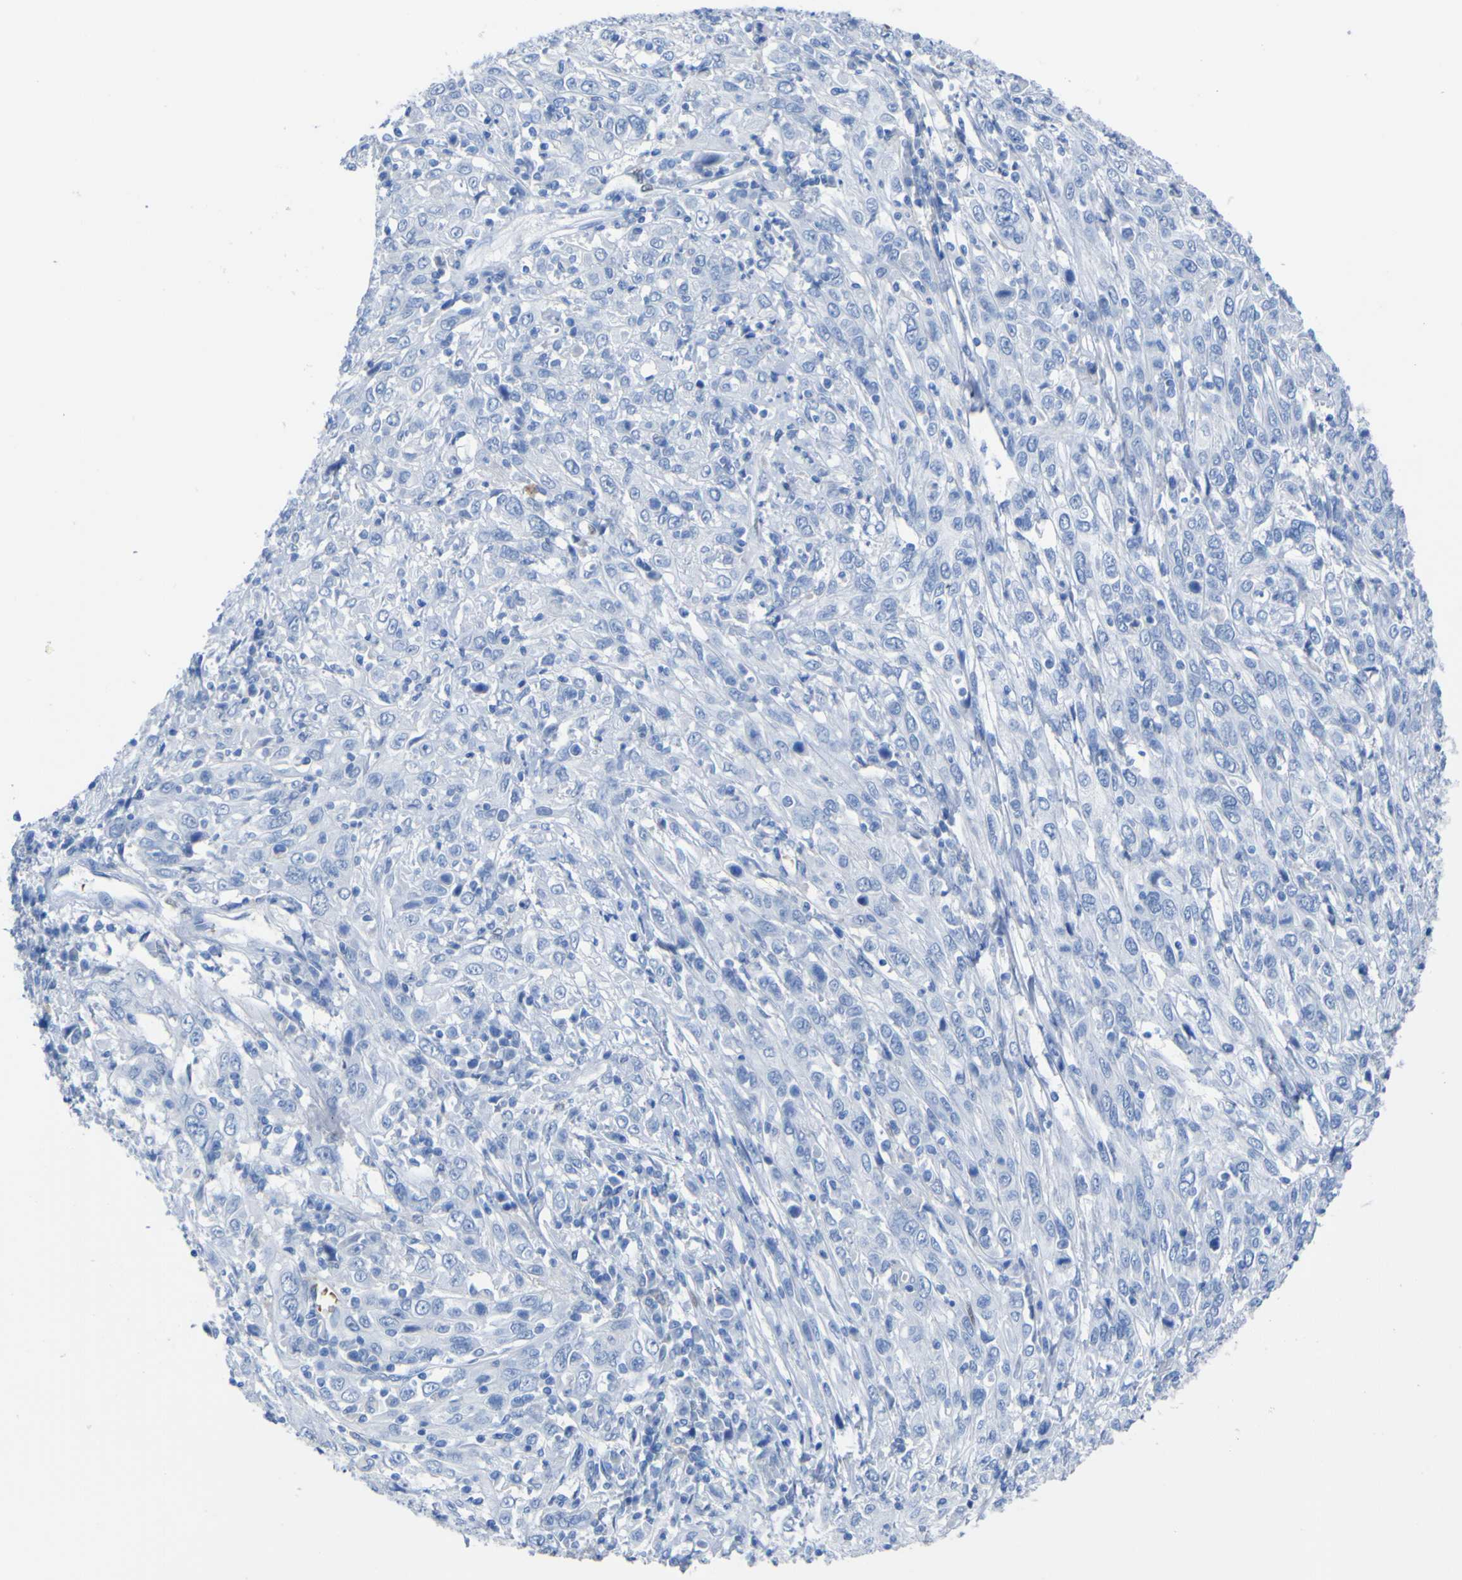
{"staining": {"intensity": "negative", "quantity": "none", "location": "none"}, "tissue": "cervical cancer", "cell_type": "Tumor cells", "image_type": "cancer", "snomed": [{"axis": "morphology", "description": "Squamous cell carcinoma, NOS"}, {"axis": "topography", "description": "Cervix"}], "caption": "This is an immunohistochemistry (IHC) photomicrograph of squamous cell carcinoma (cervical). There is no positivity in tumor cells.", "gene": "DACH1", "patient": {"sex": "female", "age": 46}}